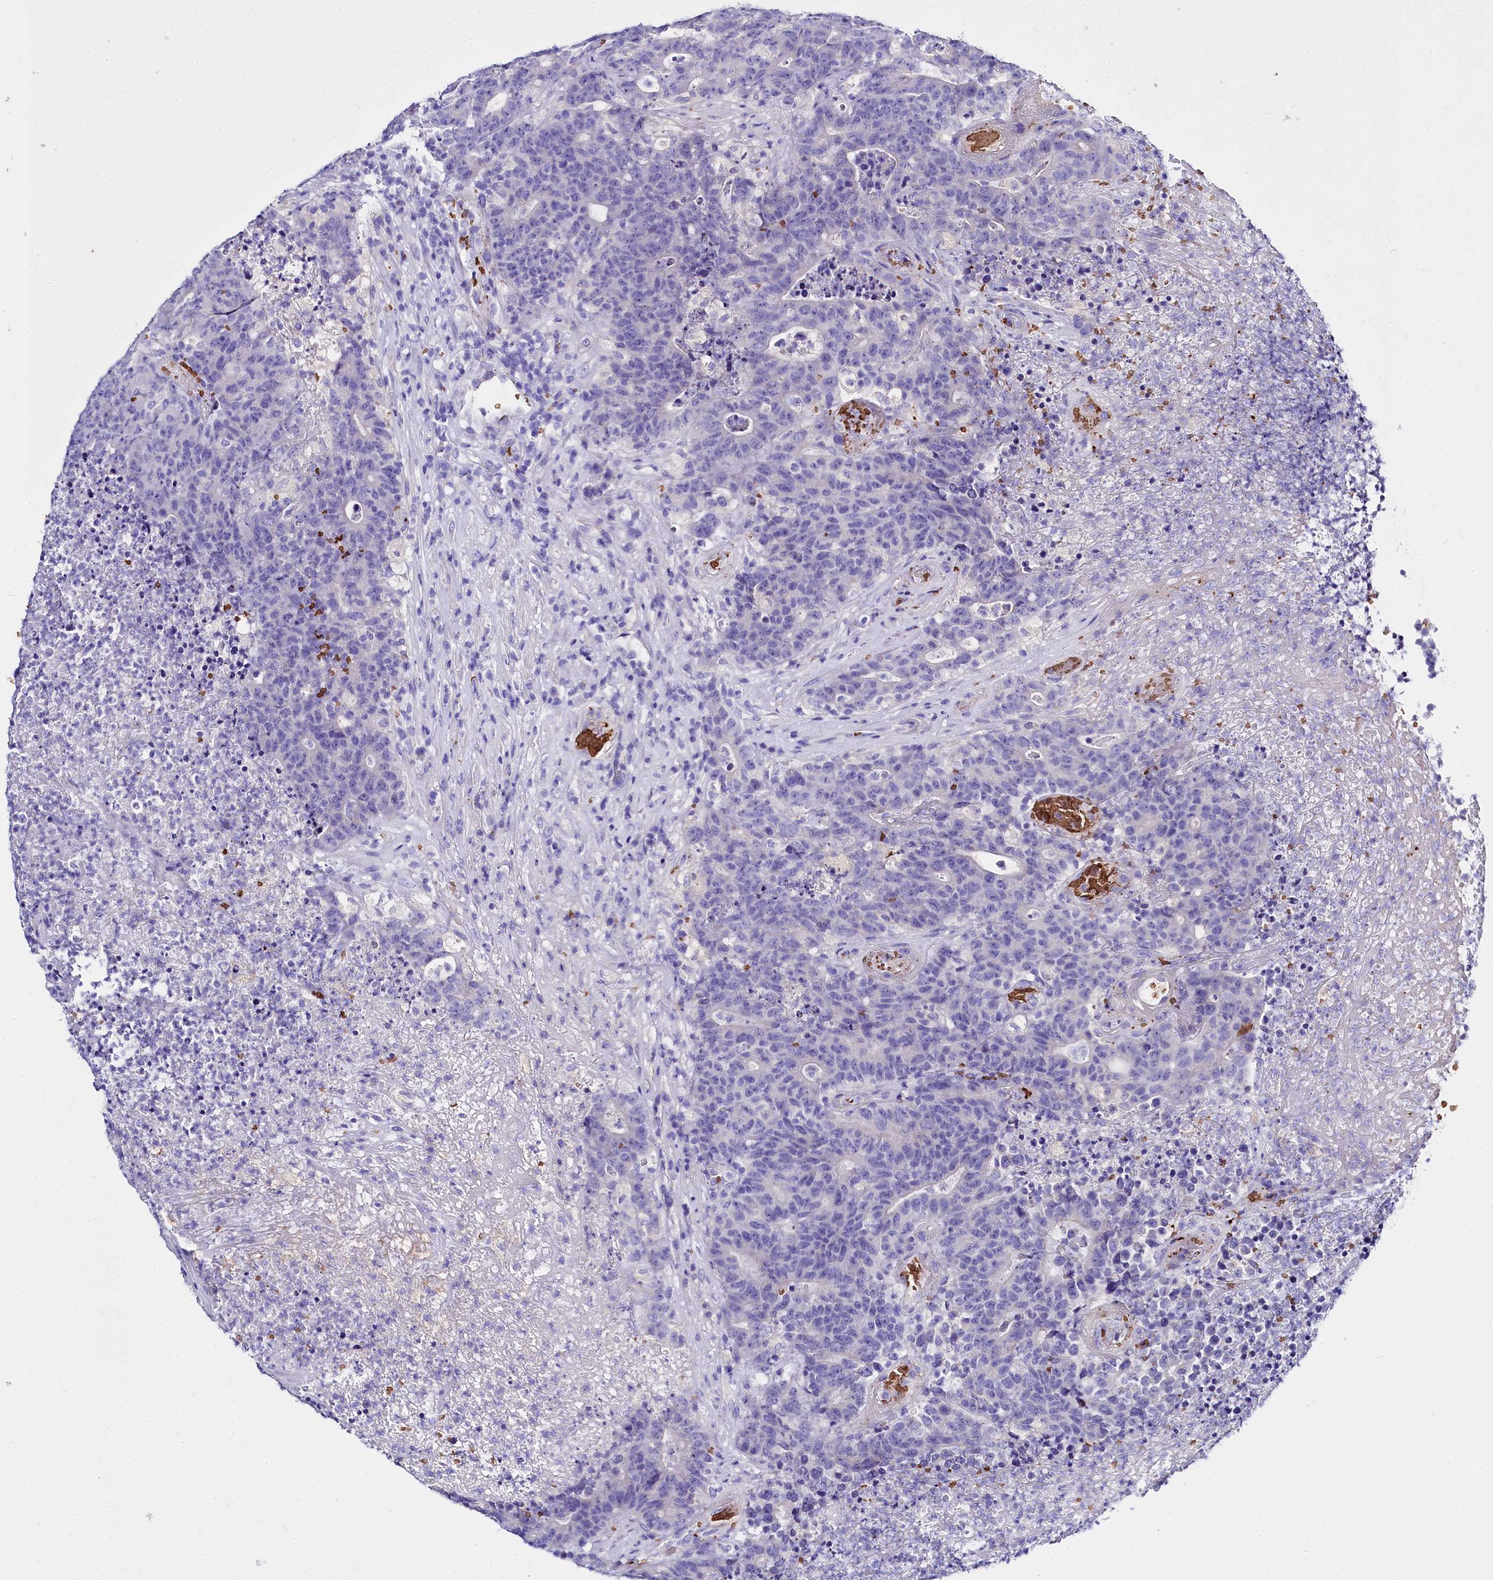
{"staining": {"intensity": "negative", "quantity": "none", "location": "none"}, "tissue": "colorectal cancer", "cell_type": "Tumor cells", "image_type": "cancer", "snomed": [{"axis": "morphology", "description": "Adenocarcinoma, NOS"}, {"axis": "topography", "description": "Colon"}], "caption": "Photomicrograph shows no protein expression in tumor cells of colorectal cancer tissue. (DAB (3,3'-diaminobenzidine) IHC, high magnification).", "gene": "RPUSD3", "patient": {"sex": "female", "age": 75}}